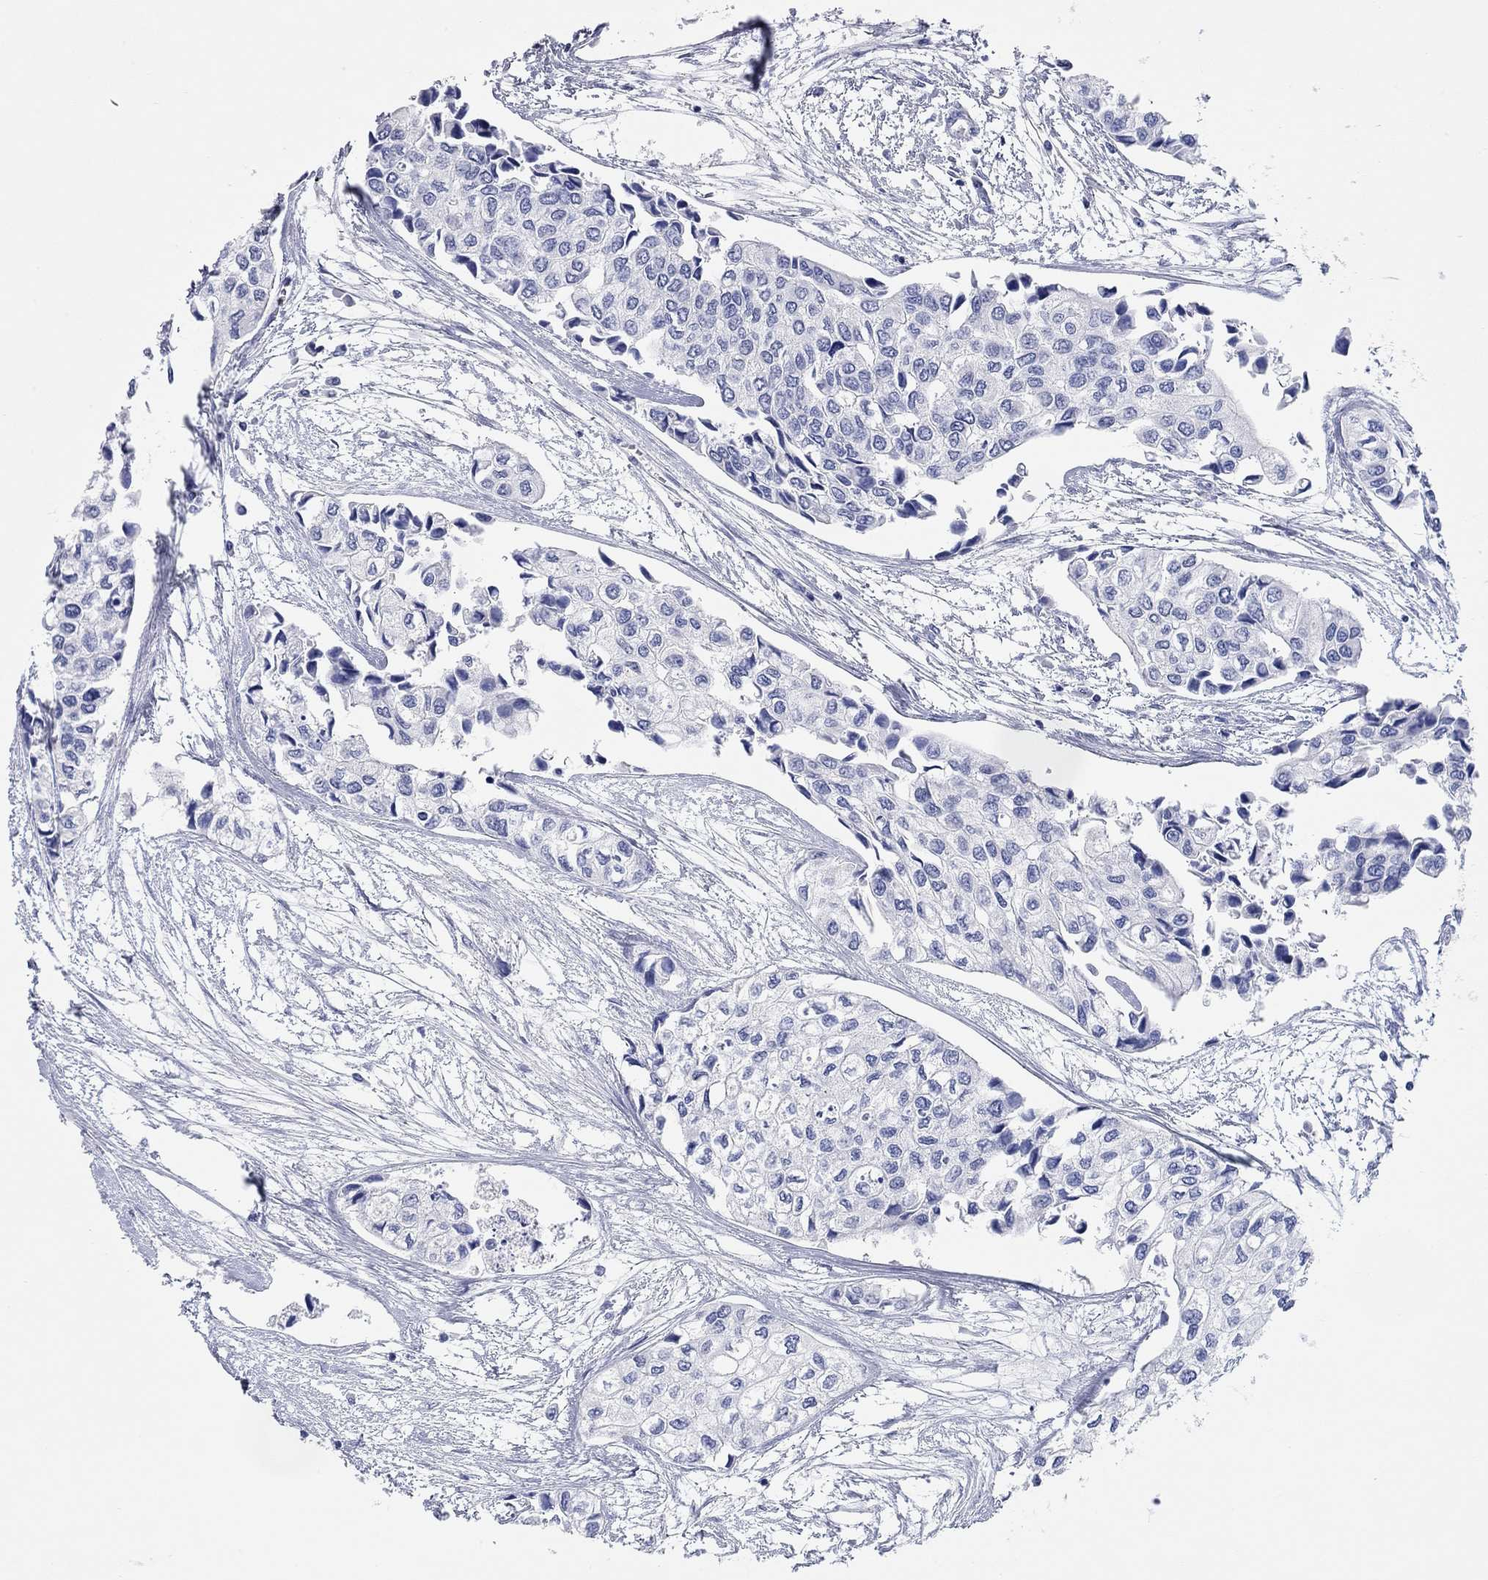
{"staining": {"intensity": "negative", "quantity": "none", "location": "none"}, "tissue": "urothelial cancer", "cell_type": "Tumor cells", "image_type": "cancer", "snomed": [{"axis": "morphology", "description": "Urothelial carcinoma, High grade"}, {"axis": "topography", "description": "Urinary bladder"}], "caption": "Photomicrograph shows no protein expression in tumor cells of urothelial cancer tissue.", "gene": "WASF3", "patient": {"sex": "male", "age": 73}}